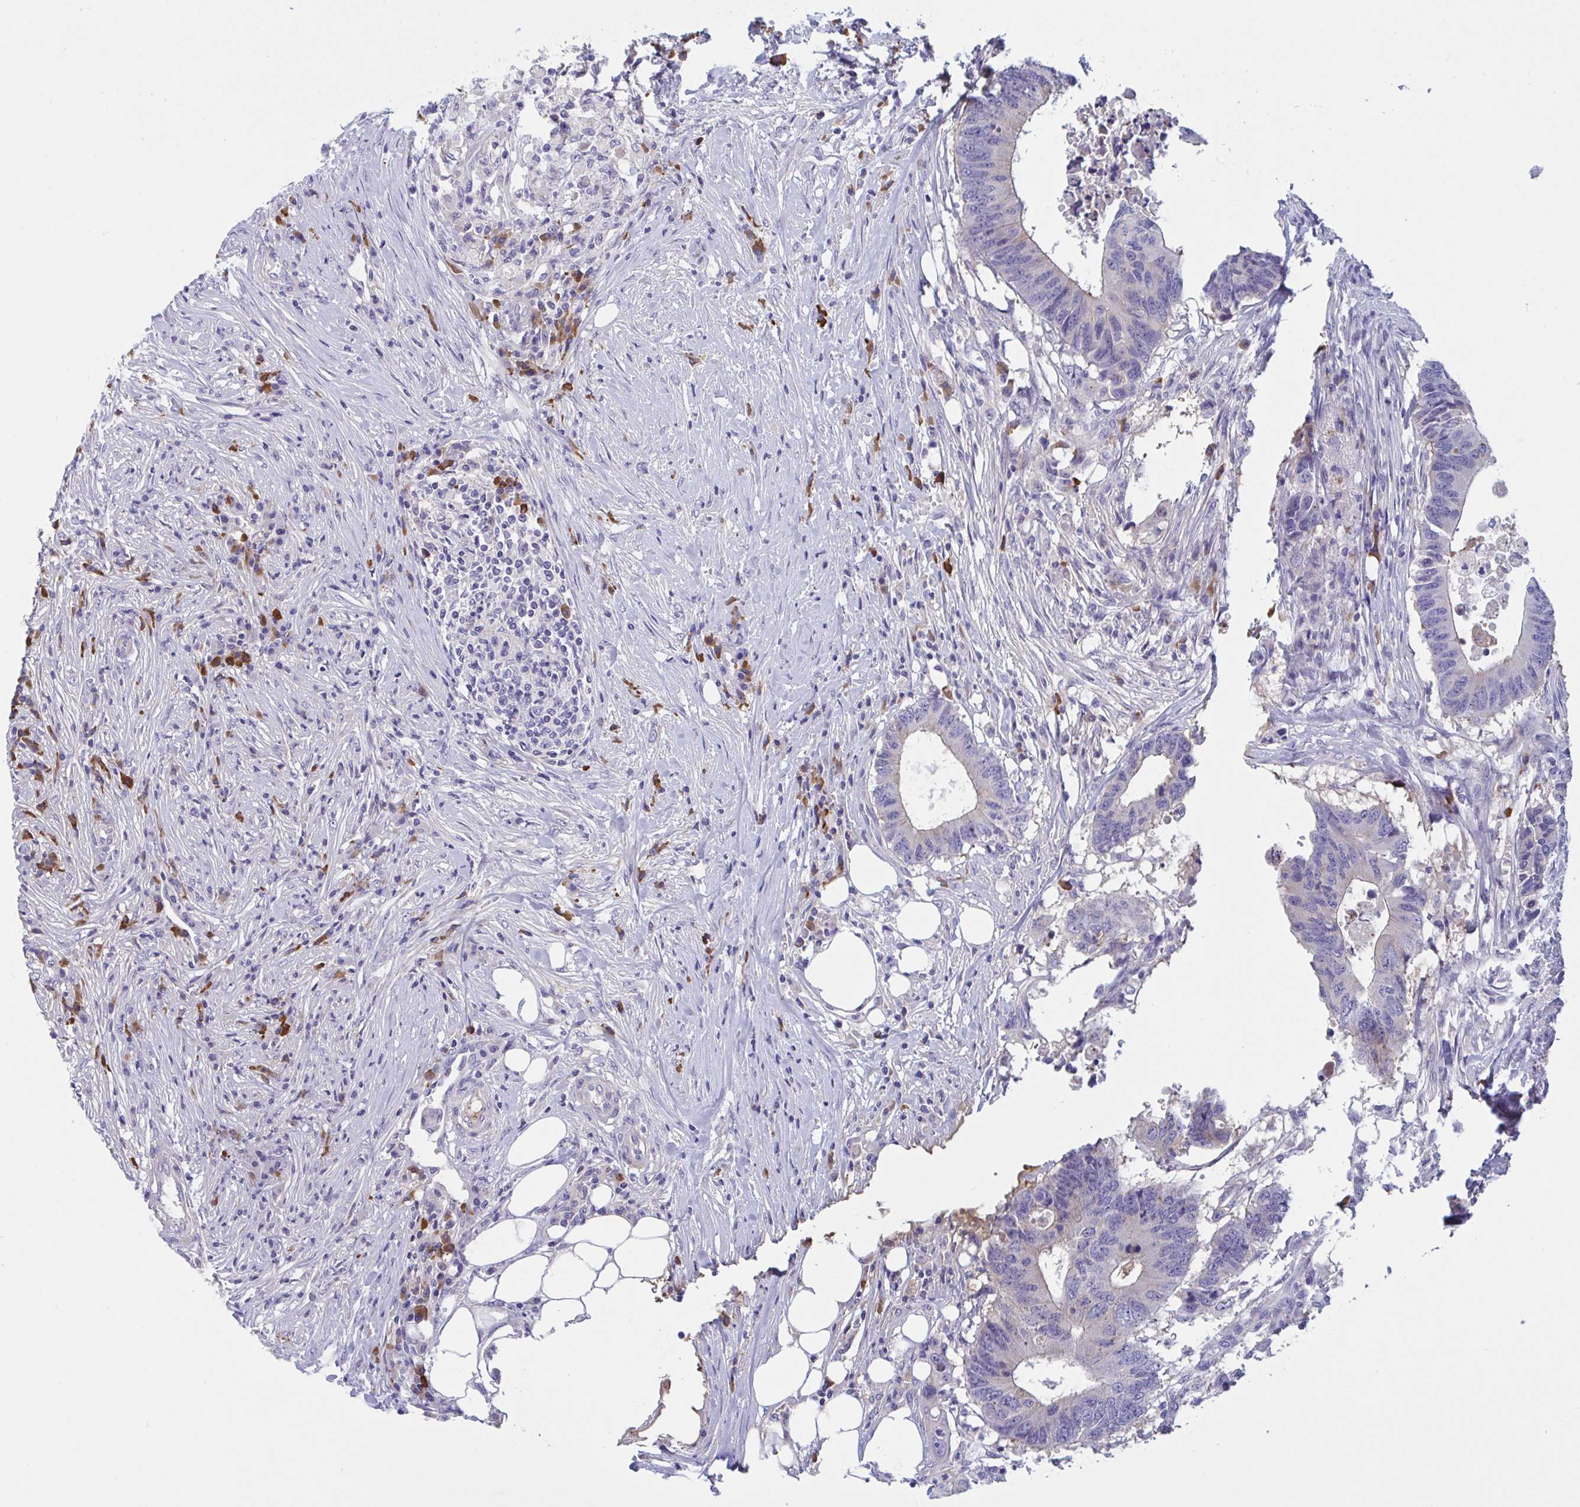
{"staining": {"intensity": "negative", "quantity": "none", "location": "none"}, "tissue": "colorectal cancer", "cell_type": "Tumor cells", "image_type": "cancer", "snomed": [{"axis": "morphology", "description": "Adenocarcinoma, NOS"}, {"axis": "topography", "description": "Colon"}], "caption": "Immunohistochemistry image of neoplastic tissue: colorectal adenocarcinoma stained with DAB exhibits no significant protein staining in tumor cells. (Stains: DAB (3,3'-diaminobenzidine) immunohistochemistry with hematoxylin counter stain, Microscopy: brightfield microscopy at high magnification).", "gene": "MS4A14", "patient": {"sex": "male", "age": 71}}